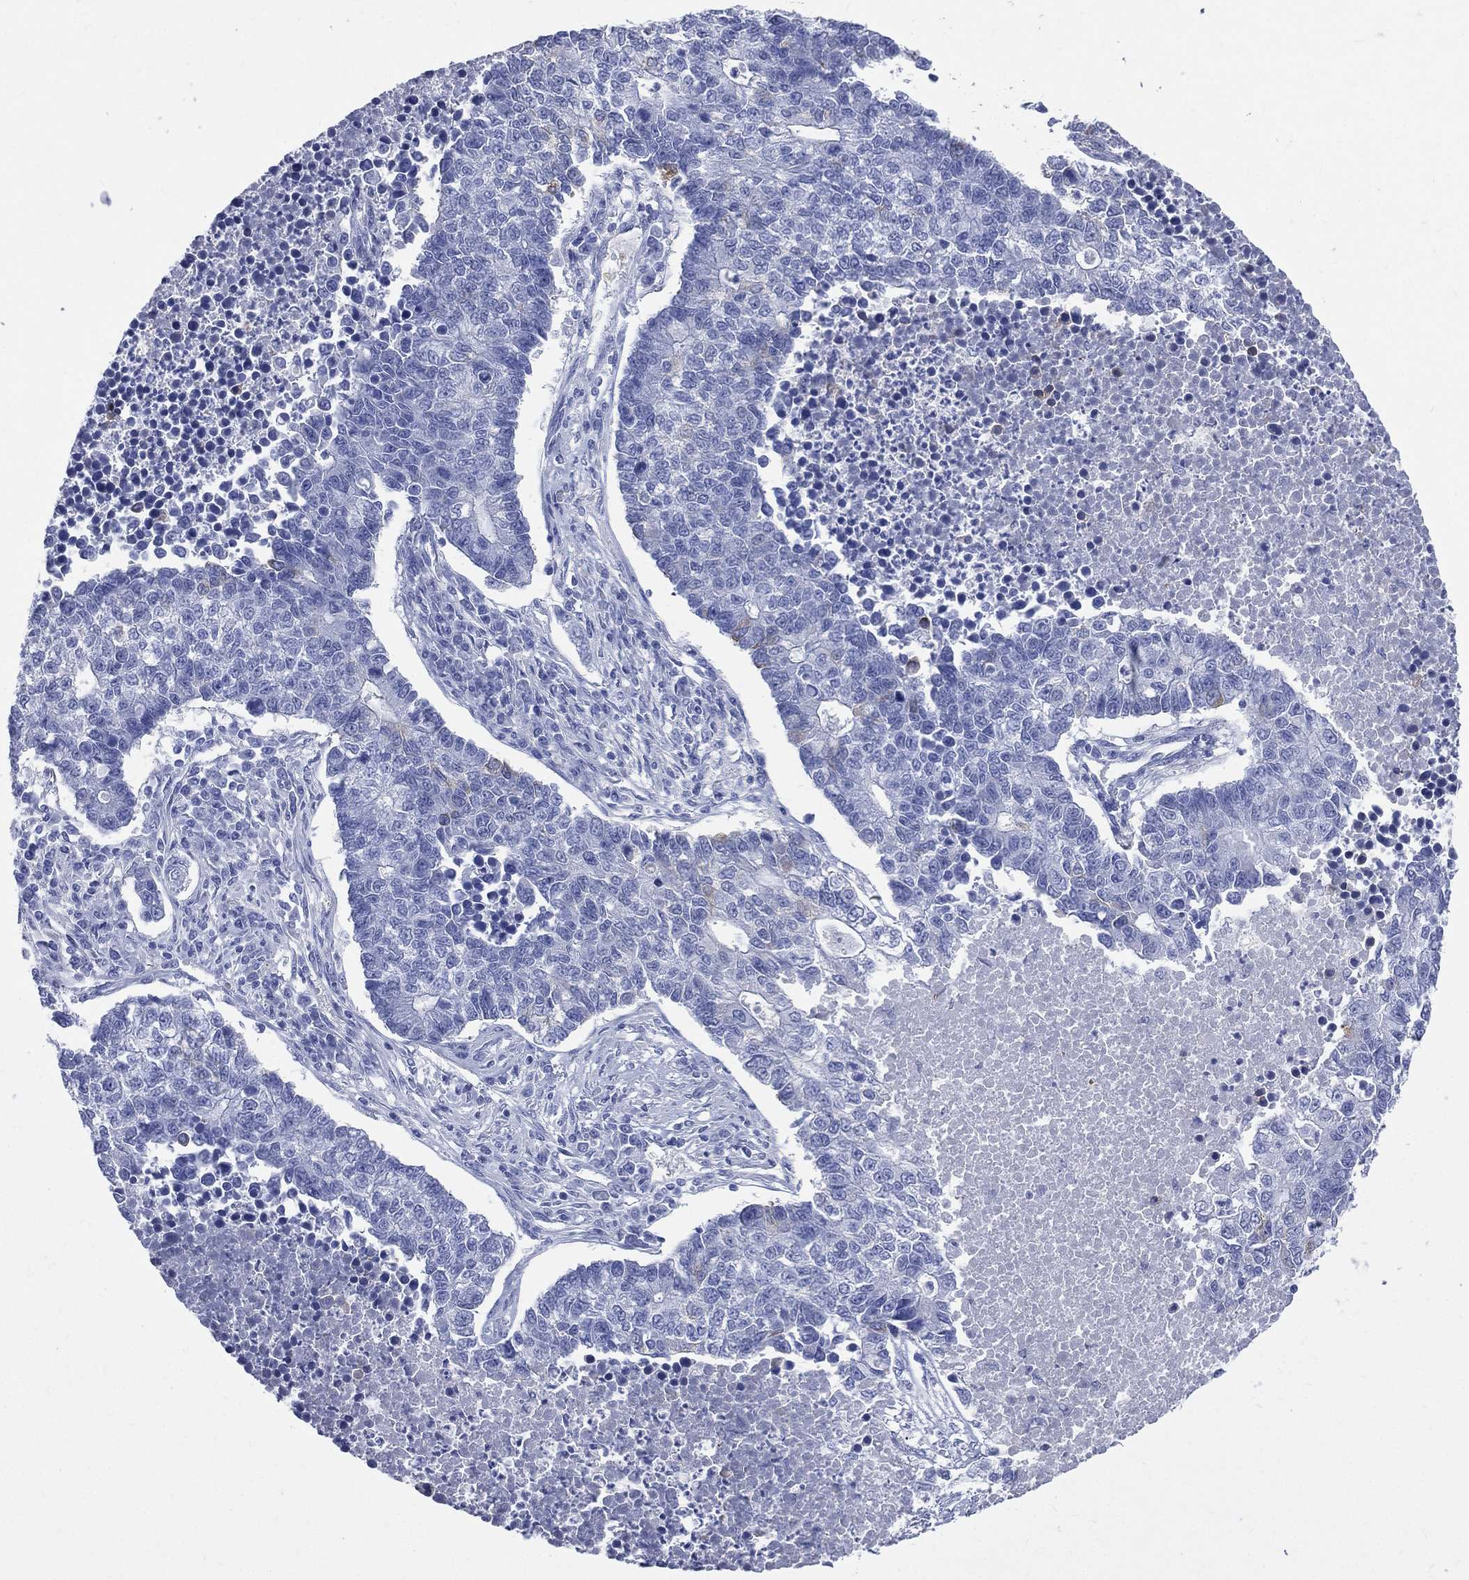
{"staining": {"intensity": "negative", "quantity": "none", "location": "none"}, "tissue": "lung cancer", "cell_type": "Tumor cells", "image_type": "cancer", "snomed": [{"axis": "morphology", "description": "Adenocarcinoma, NOS"}, {"axis": "topography", "description": "Lung"}], "caption": "Adenocarcinoma (lung) was stained to show a protein in brown. There is no significant expression in tumor cells.", "gene": "SYP", "patient": {"sex": "male", "age": 57}}